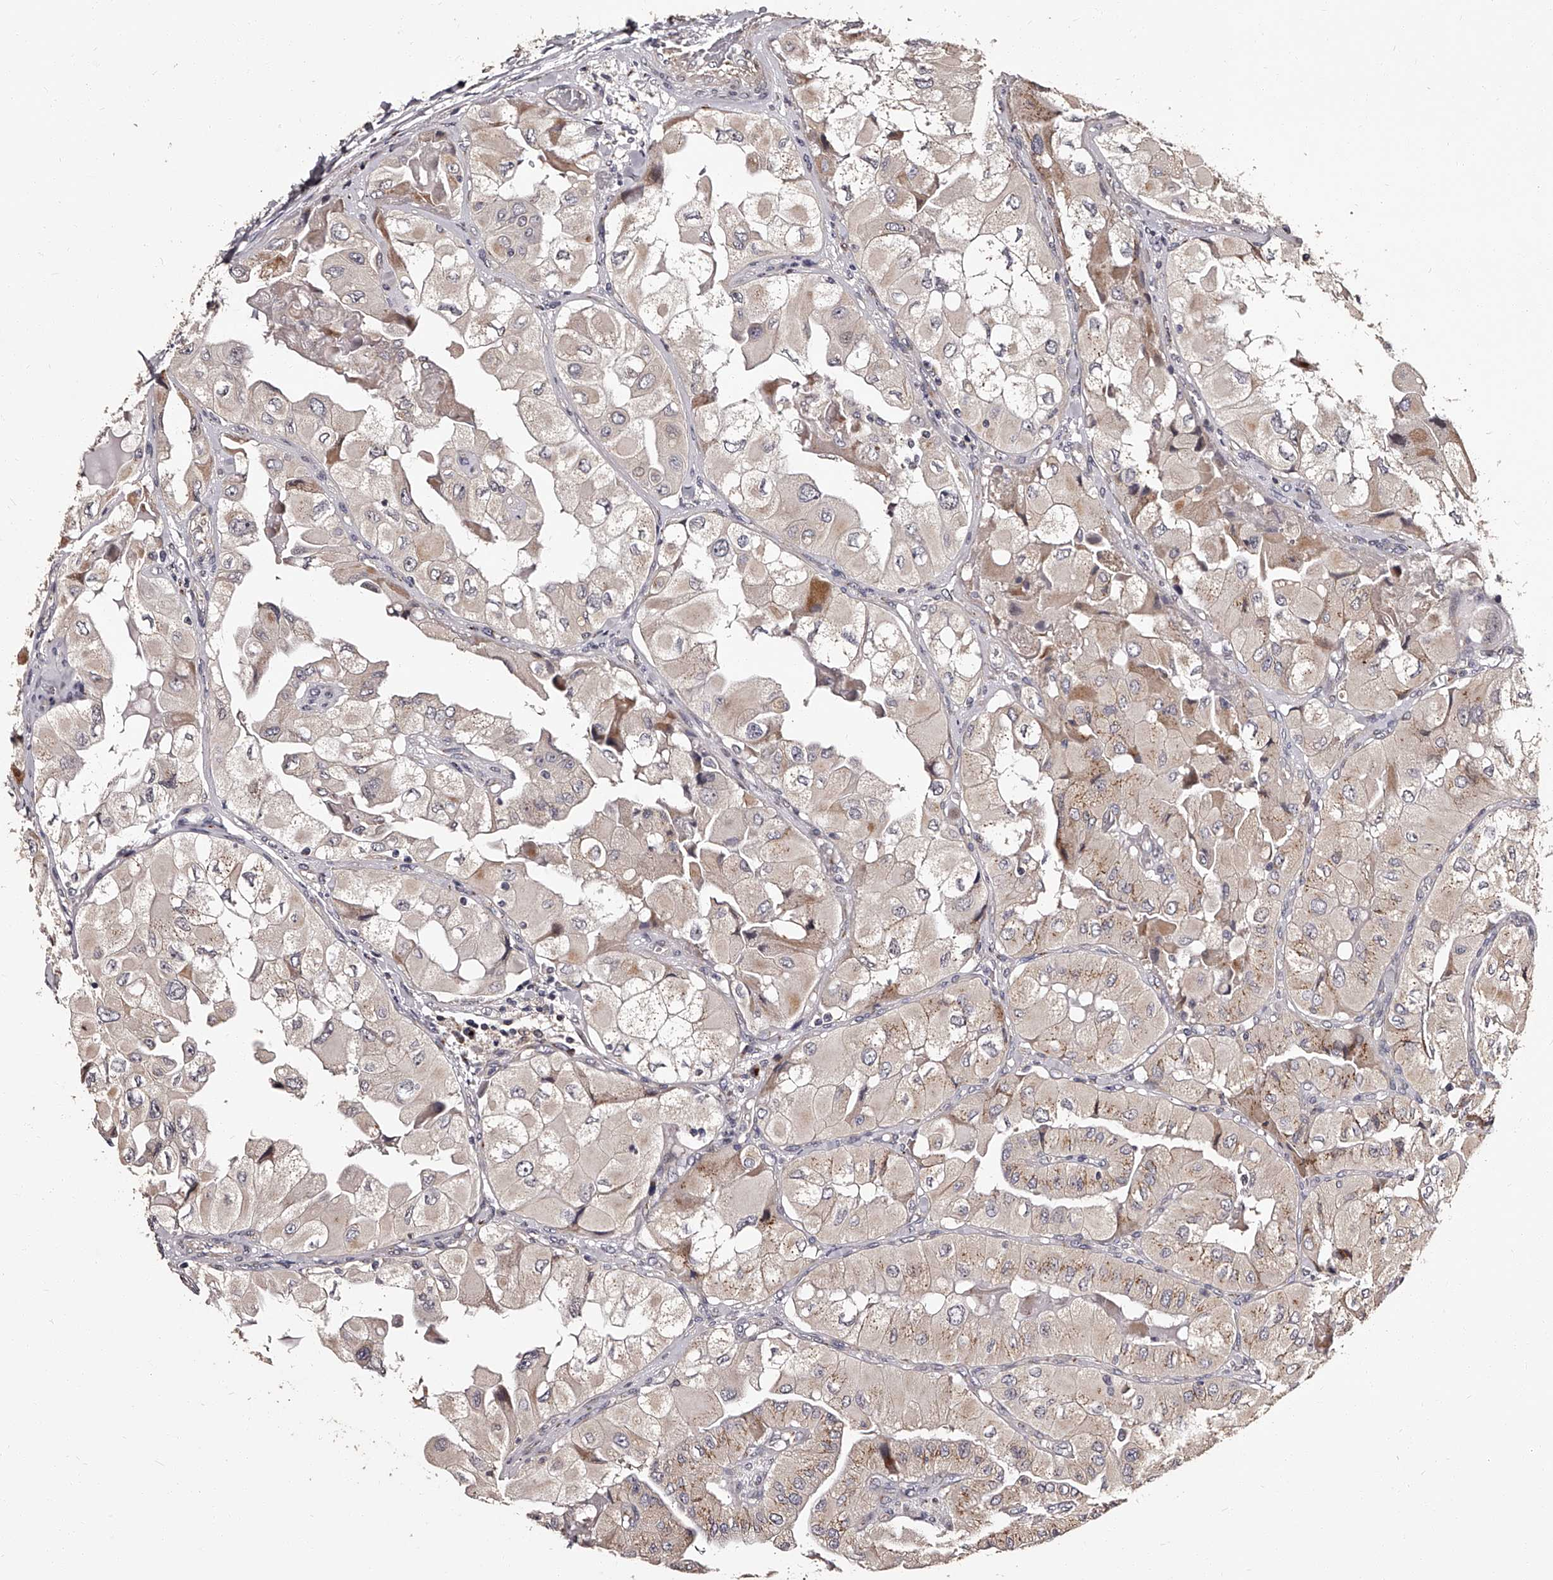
{"staining": {"intensity": "weak", "quantity": "<25%", "location": "cytoplasmic/membranous"}, "tissue": "thyroid cancer", "cell_type": "Tumor cells", "image_type": "cancer", "snomed": [{"axis": "morphology", "description": "Papillary adenocarcinoma, NOS"}, {"axis": "topography", "description": "Thyroid gland"}], "caption": "This is a photomicrograph of IHC staining of thyroid cancer (papillary adenocarcinoma), which shows no expression in tumor cells.", "gene": "RSC1A1", "patient": {"sex": "female", "age": 59}}